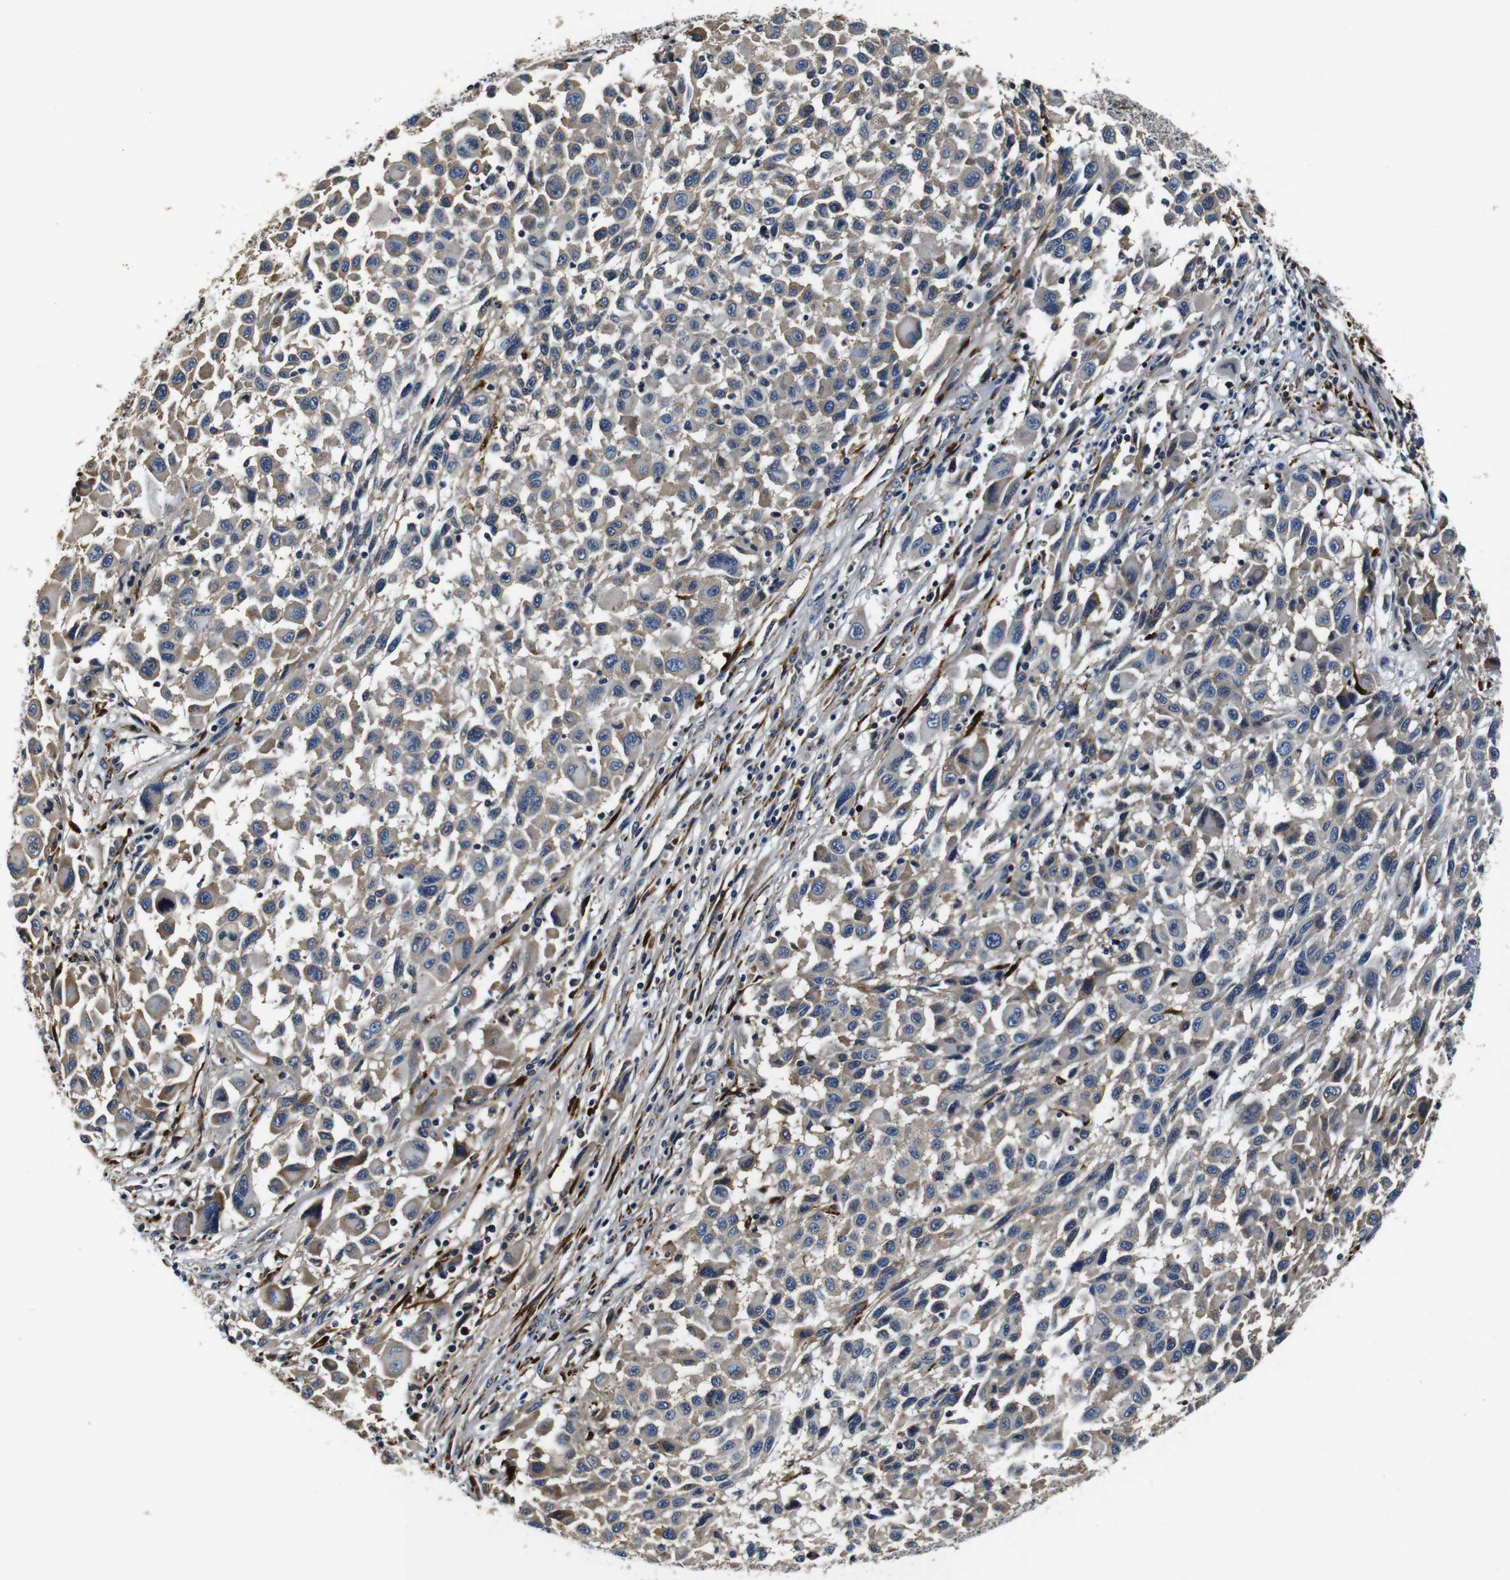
{"staining": {"intensity": "weak", "quantity": "<25%", "location": "cytoplasmic/membranous"}, "tissue": "melanoma", "cell_type": "Tumor cells", "image_type": "cancer", "snomed": [{"axis": "morphology", "description": "Malignant melanoma, Metastatic site"}, {"axis": "topography", "description": "Lymph node"}], "caption": "Immunohistochemical staining of human malignant melanoma (metastatic site) displays no significant positivity in tumor cells. Brightfield microscopy of immunohistochemistry (IHC) stained with DAB (brown) and hematoxylin (blue), captured at high magnification.", "gene": "COL1A1", "patient": {"sex": "male", "age": 61}}